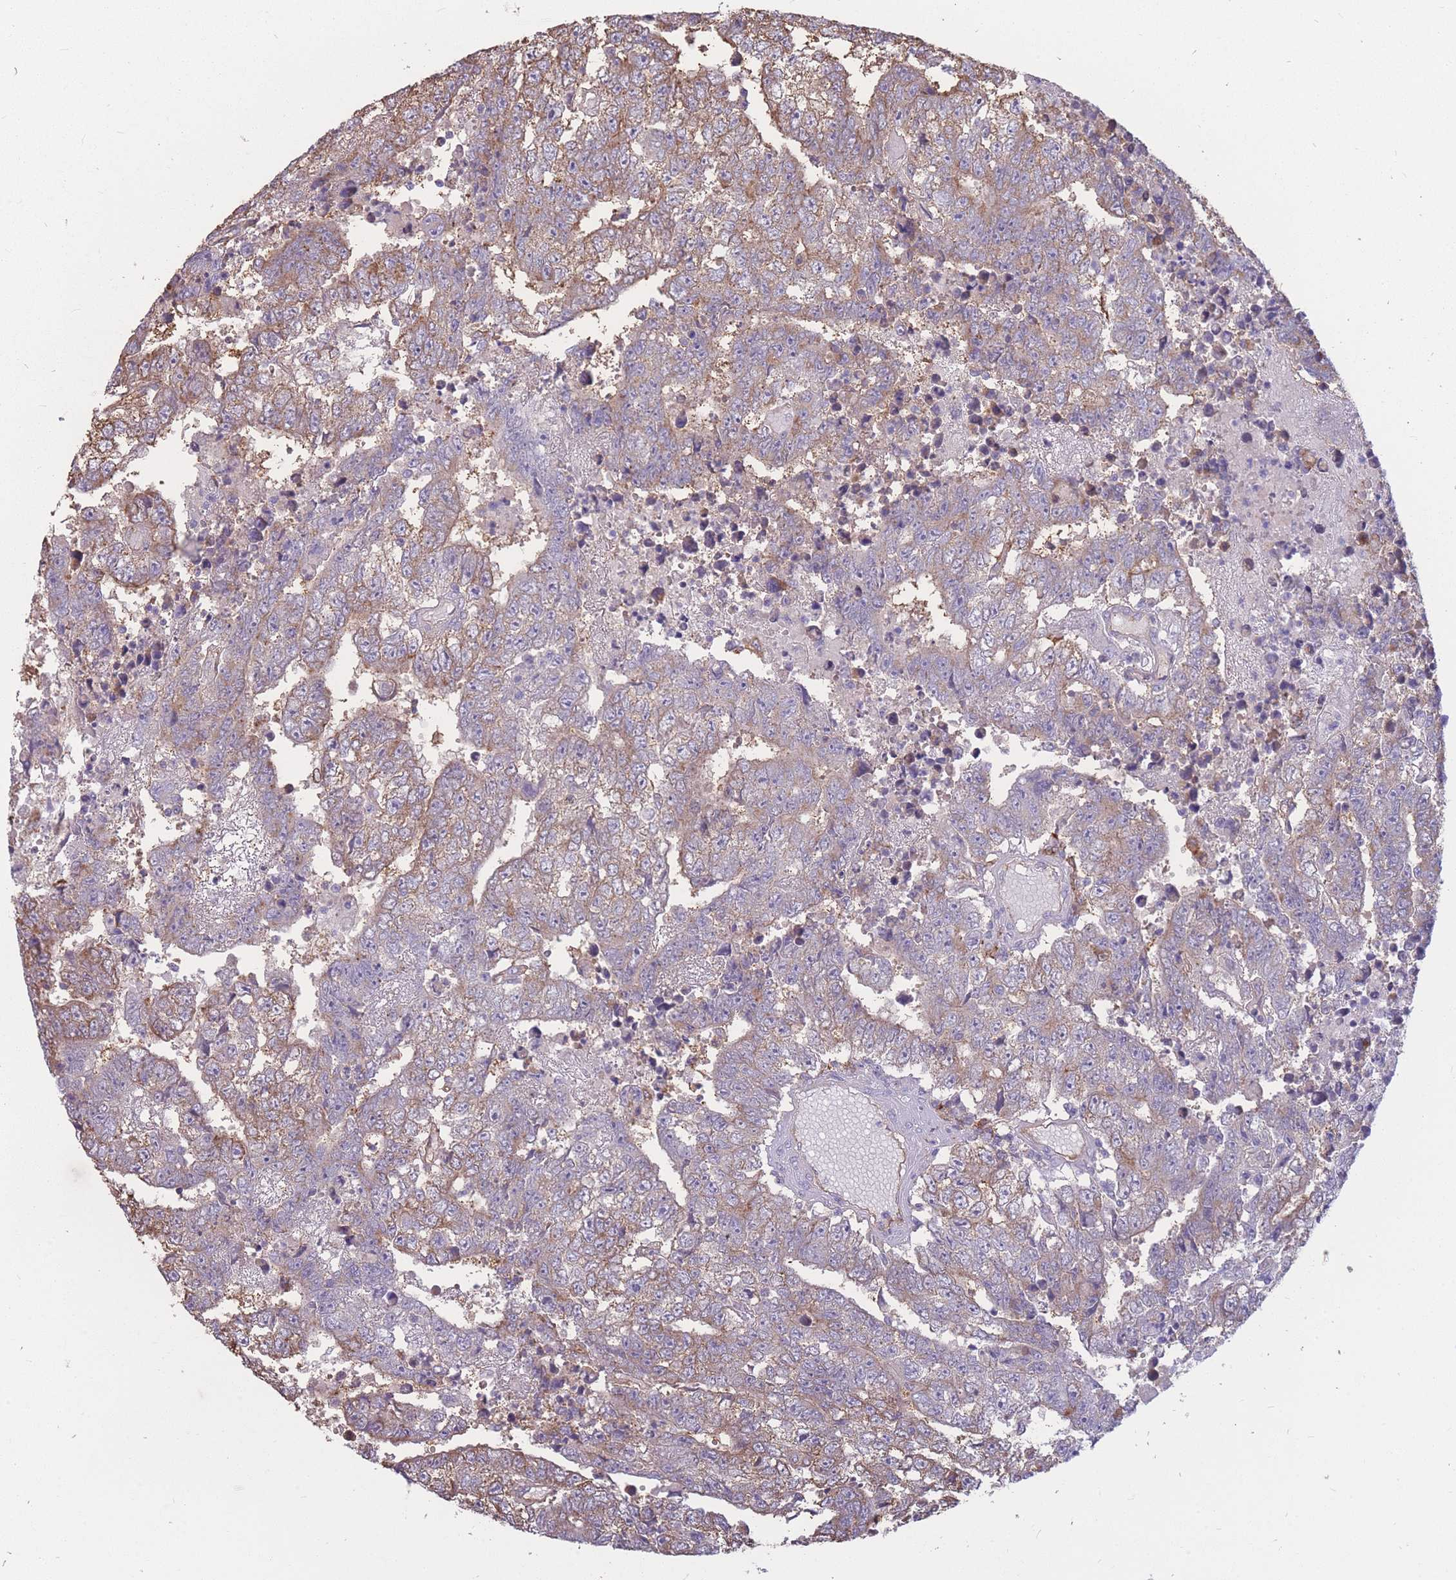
{"staining": {"intensity": "moderate", "quantity": ">75%", "location": "cytoplasmic/membranous"}, "tissue": "testis cancer", "cell_type": "Tumor cells", "image_type": "cancer", "snomed": [{"axis": "morphology", "description": "Carcinoma, Embryonal, NOS"}, {"axis": "topography", "description": "Testis"}], "caption": "Immunohistochemical staining of human testis cancer shows medium levels of moderate cytoplasmic/membranous expression in approximately >75% of tumor cells. The staining was performed using DAB to visualize the protein expression in brown, while the nuclei were stained in blue with hematoxylin (Magnification: 20x).", "gene": "GNA11", "patient": {"sex": "male", "age": 25}}